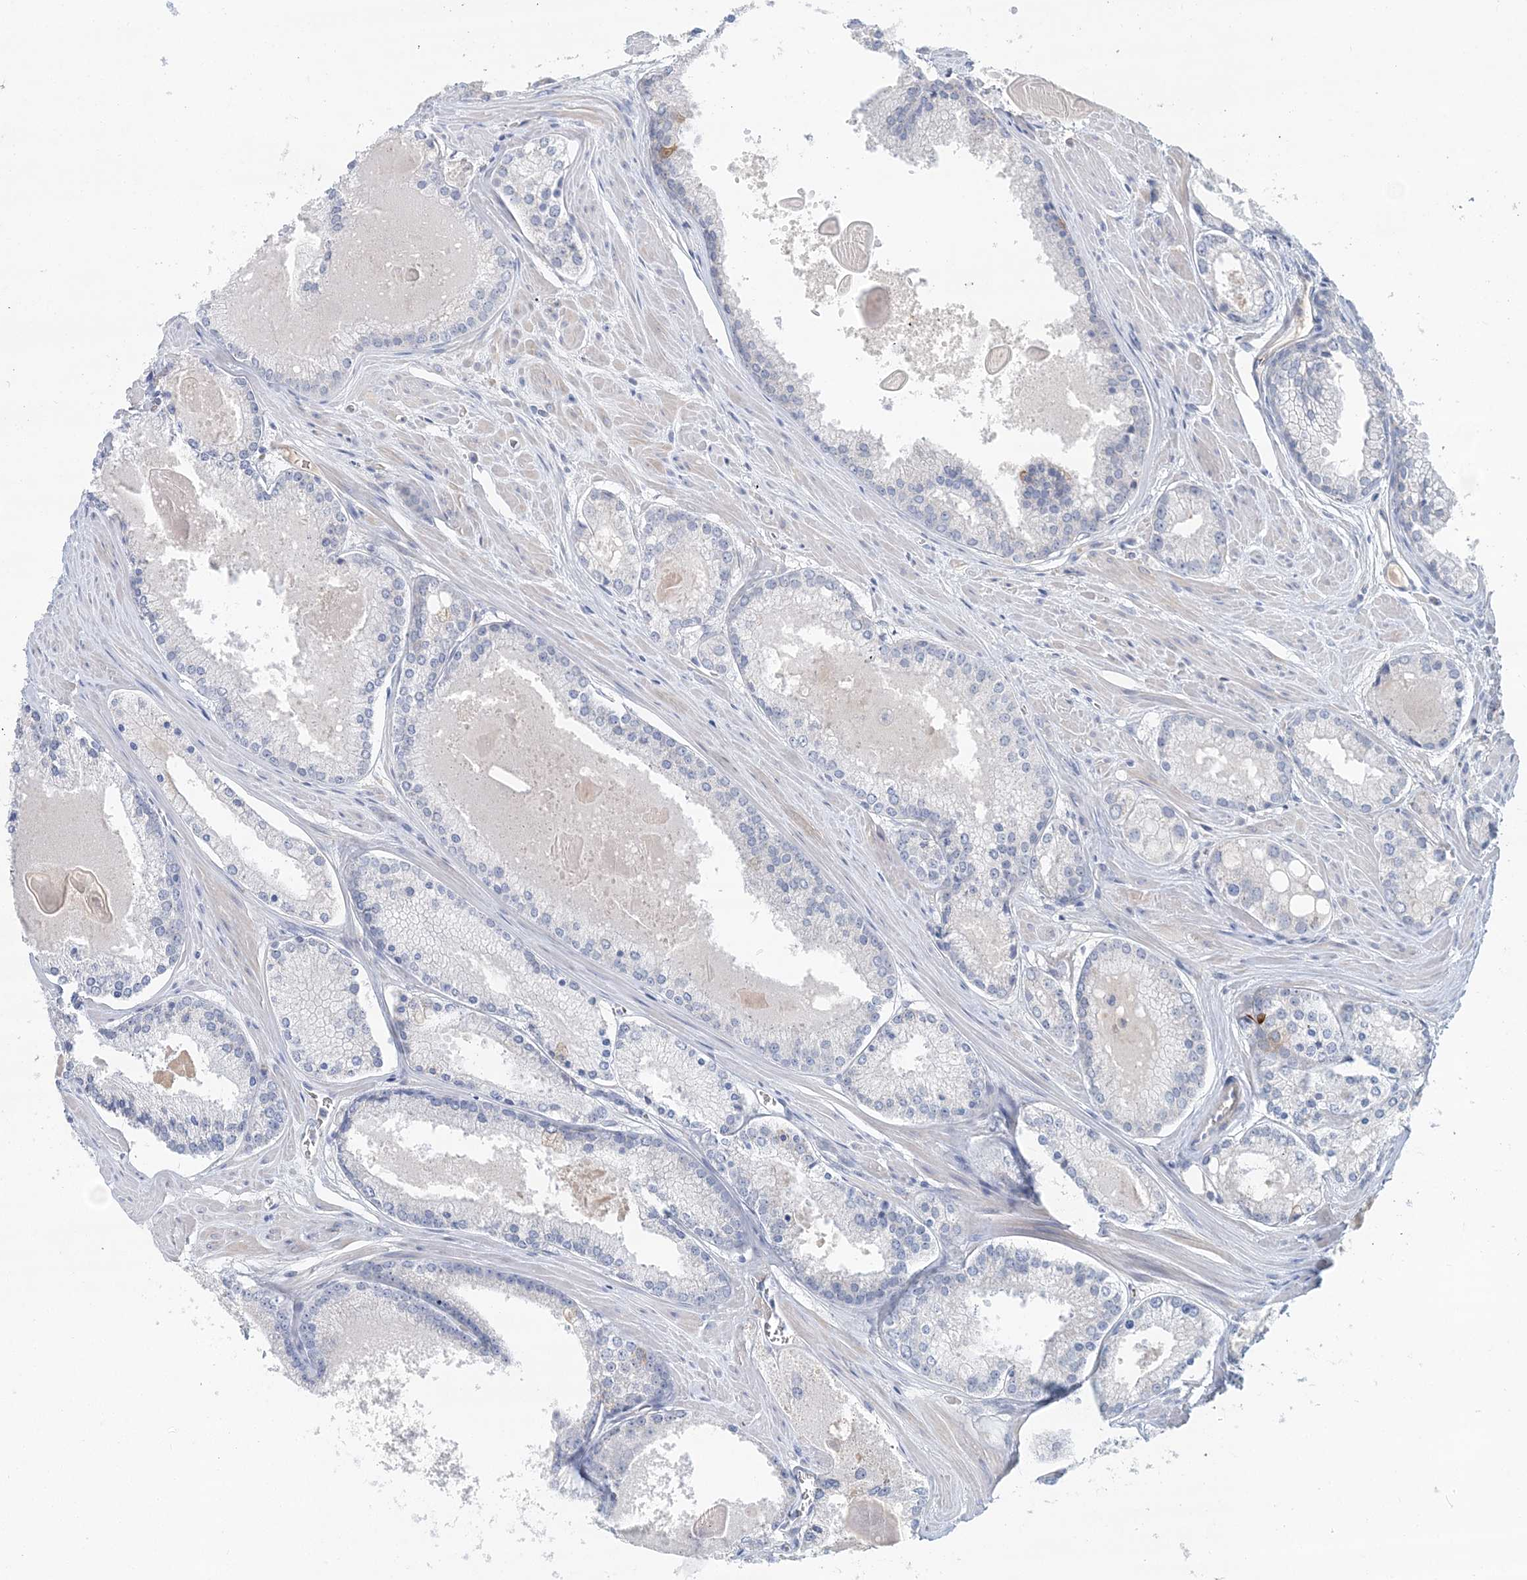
{"staining": {"intensity": "negative", "quantity": "none", "location": "none"}, "tissue": "prostate cancer", "cell_type": "Tumor cells", "image_type": "cancer", "snomed": [{"axis": "morphology", "description": "Adenocarcinoma, Low grade"}, {"axis": "topography", "description": "Prostate"}], "caption": "Tumor cells show no significant expression in prostate adenocarcinoma (low-grade).", "gene": "LRRIQ4", "patient": {"sex": "male", "age": 54}}